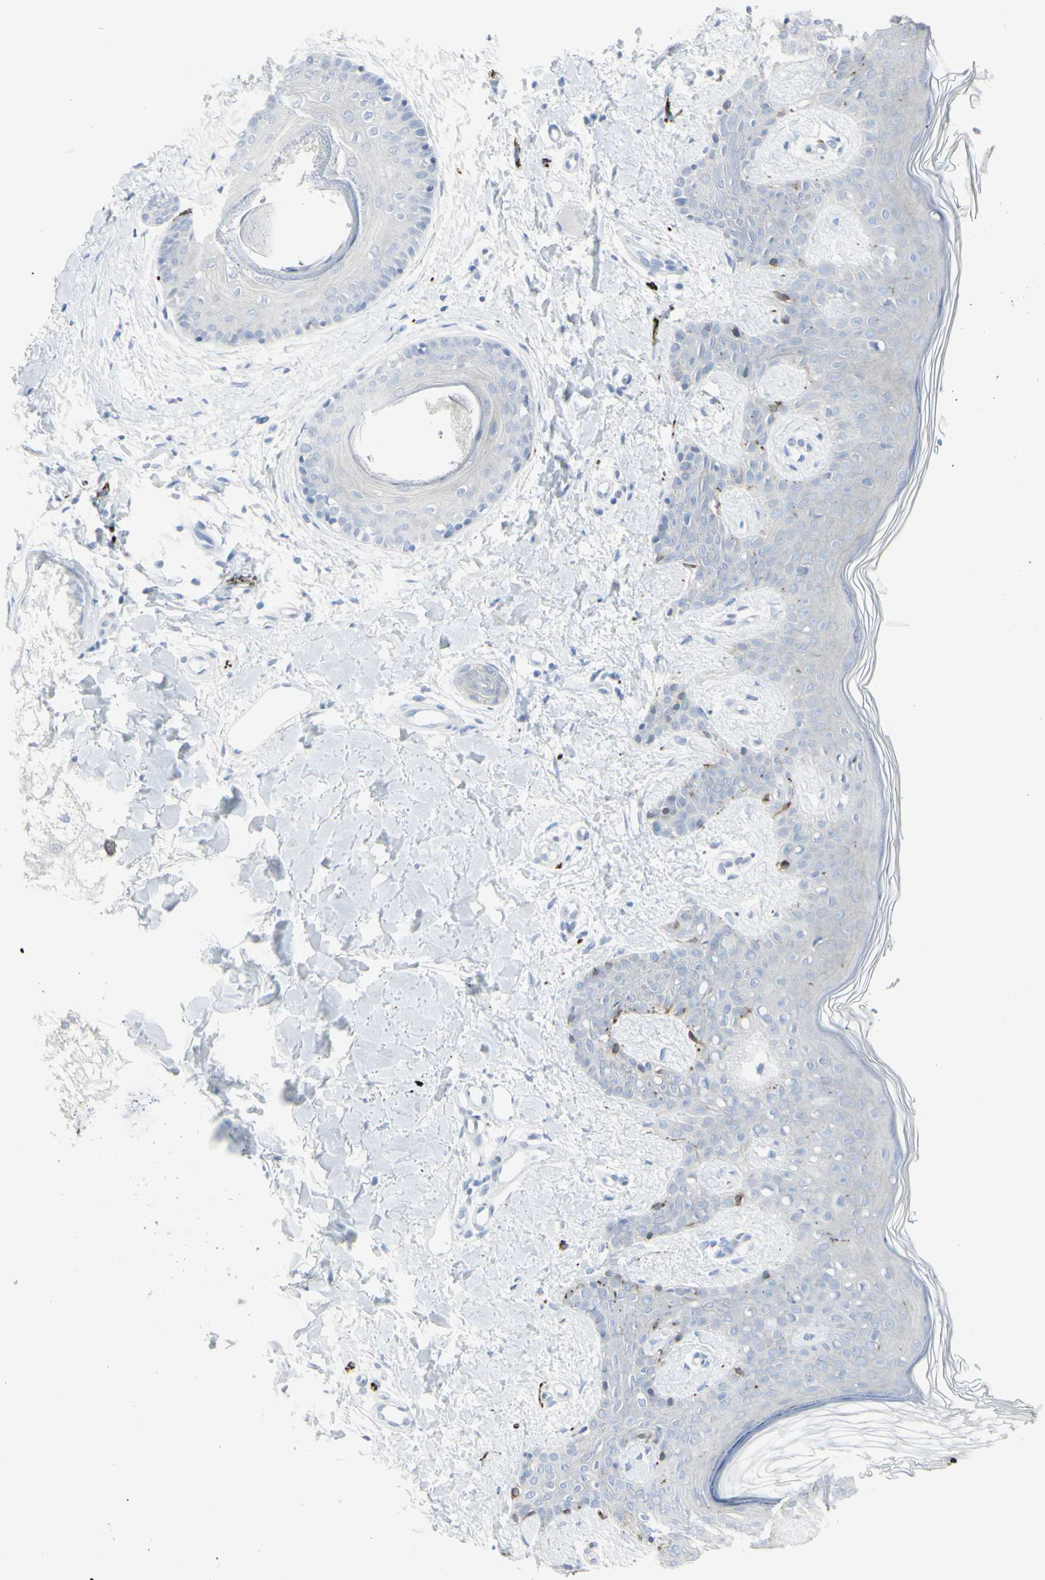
{"staining": {"intensity": "negative", "quantity": "none", "location": "none"}, "tissue": "skin", "cell_type": "Fibroblasts", "image_type": "normal", "snomed": [{"axis": "morphology", "description": "Normal tissue, NOS"}, {"axis": "topography", "description": "Skin"}], "caption": "Normal skin was stained to show a protein in brown. There is no significant expression in fibroblasts.", "gene": "ENSG00000198211", "patient": {"sex": "male", "age": 16}}